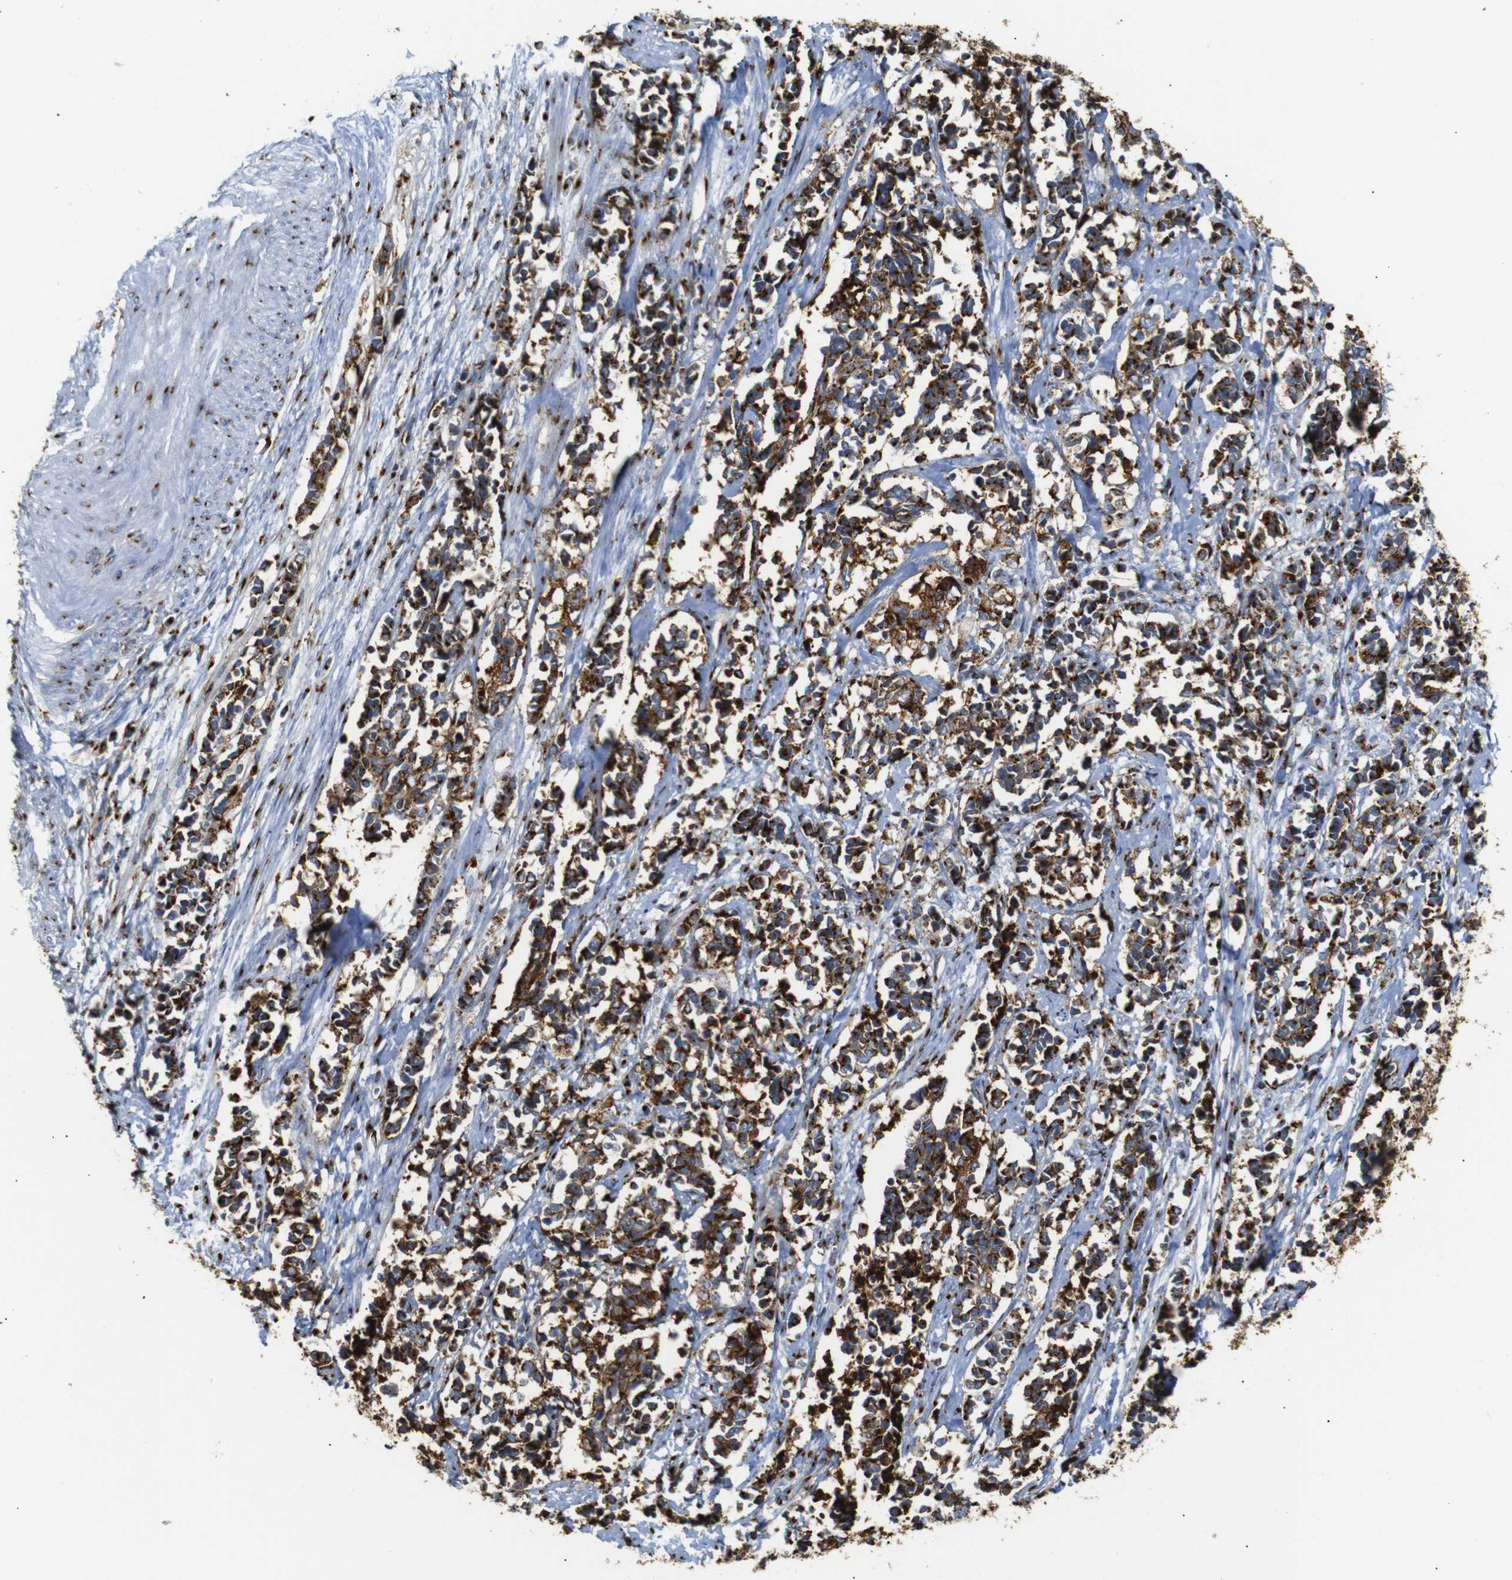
{"staining": {"intensity": "strong", "quantity": ">75%", "location": "cytoplasmic/membranous"}, "tissue": "cervical cancer", "cell_type": "Tumor cells", "image_type": "cancer", "snomed": [{"axis": "morphology", "description": "Squamous cell carcinoma, NOS"}, {"axis": "topography", "description": "Cervix"}], "caption": "A brown stain highlights strong cytoplasmic/membranous staining of a protein in squamous cell carcinoma (cervical) tumor cells. The protein of interest is shown in brown color, while the nuclei are stained blue.", "gene": "TGOLN2", "patient": {"sex": "female", "age": 35}}